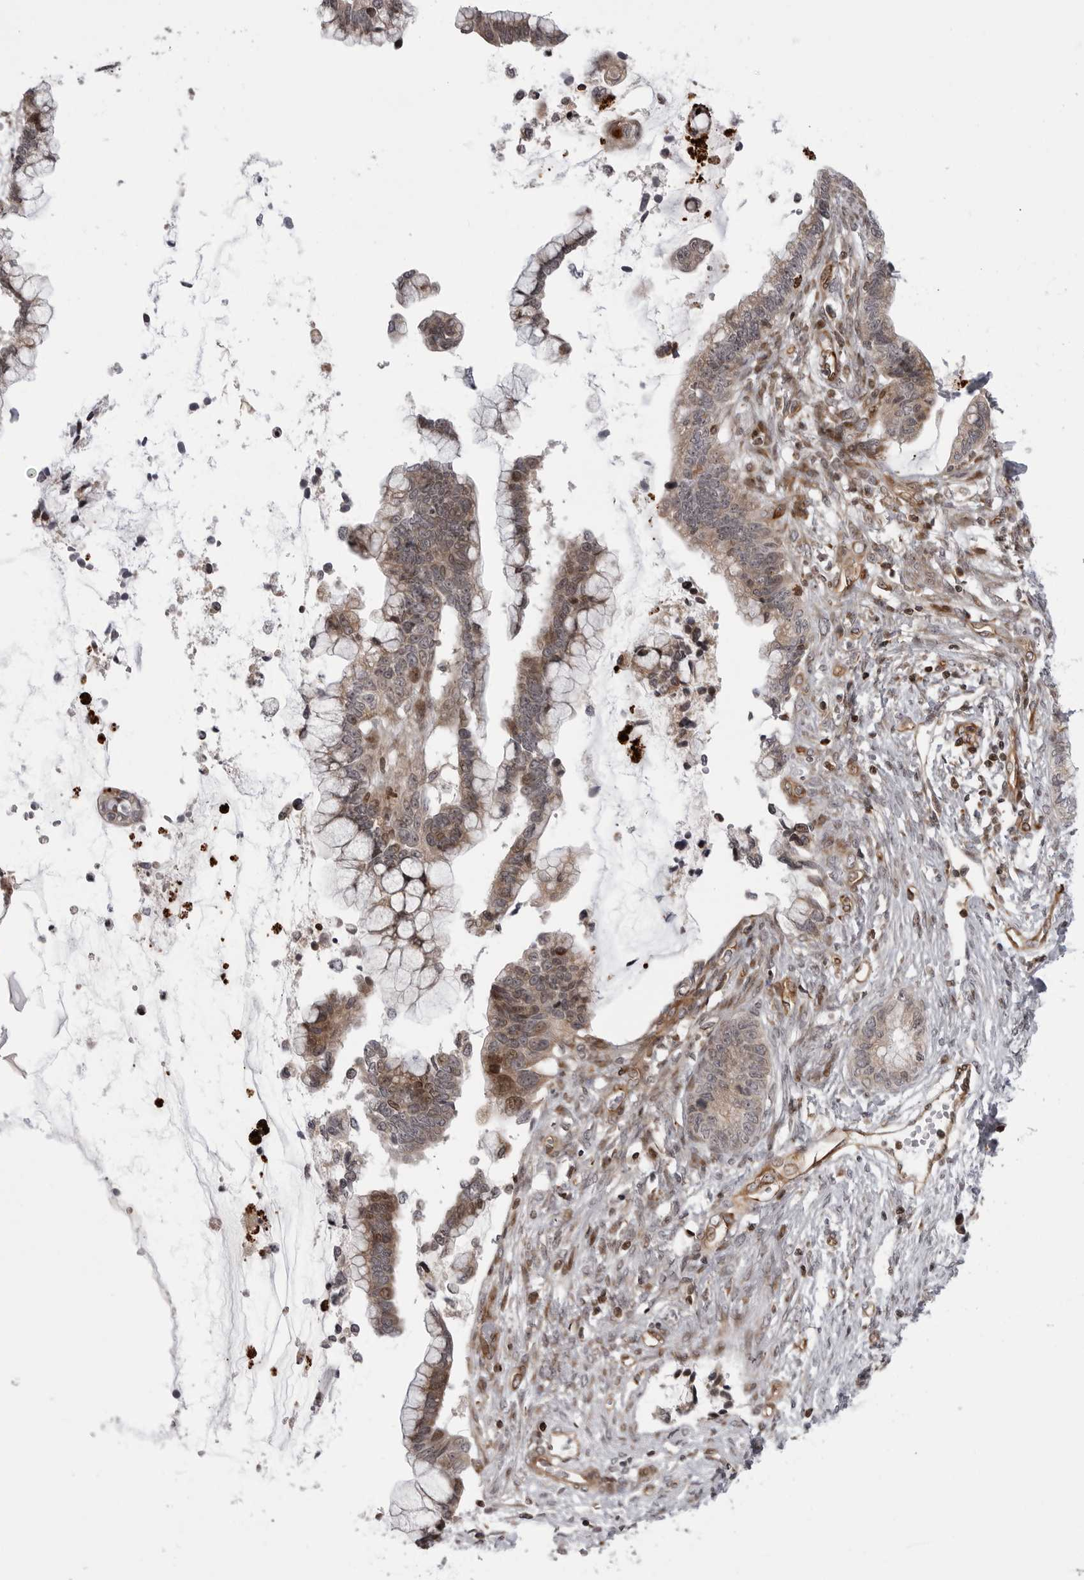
{"staining": {"intensity": "weak", "quantity": "25%-75%", "location": "cytoplasmic/membranous,nuclear"}, "tissue": "cervical cancer", "cell_type": "Tumor cells", "image_type": "cancer", "snomed": [{"axis": "morphology", "description": "Adenocarcinoma, NOS"}, {"axis": "topography", "description": "Cervix"}], "caption": "This is a histology image of IHC staining of adenocarcinoma (cervical), which shows weak staining in the cytoplasmic/membranous and nuclear of tumor cells.", "gene": "ABL1", "patient": {"sex": "female", "age": 44}}